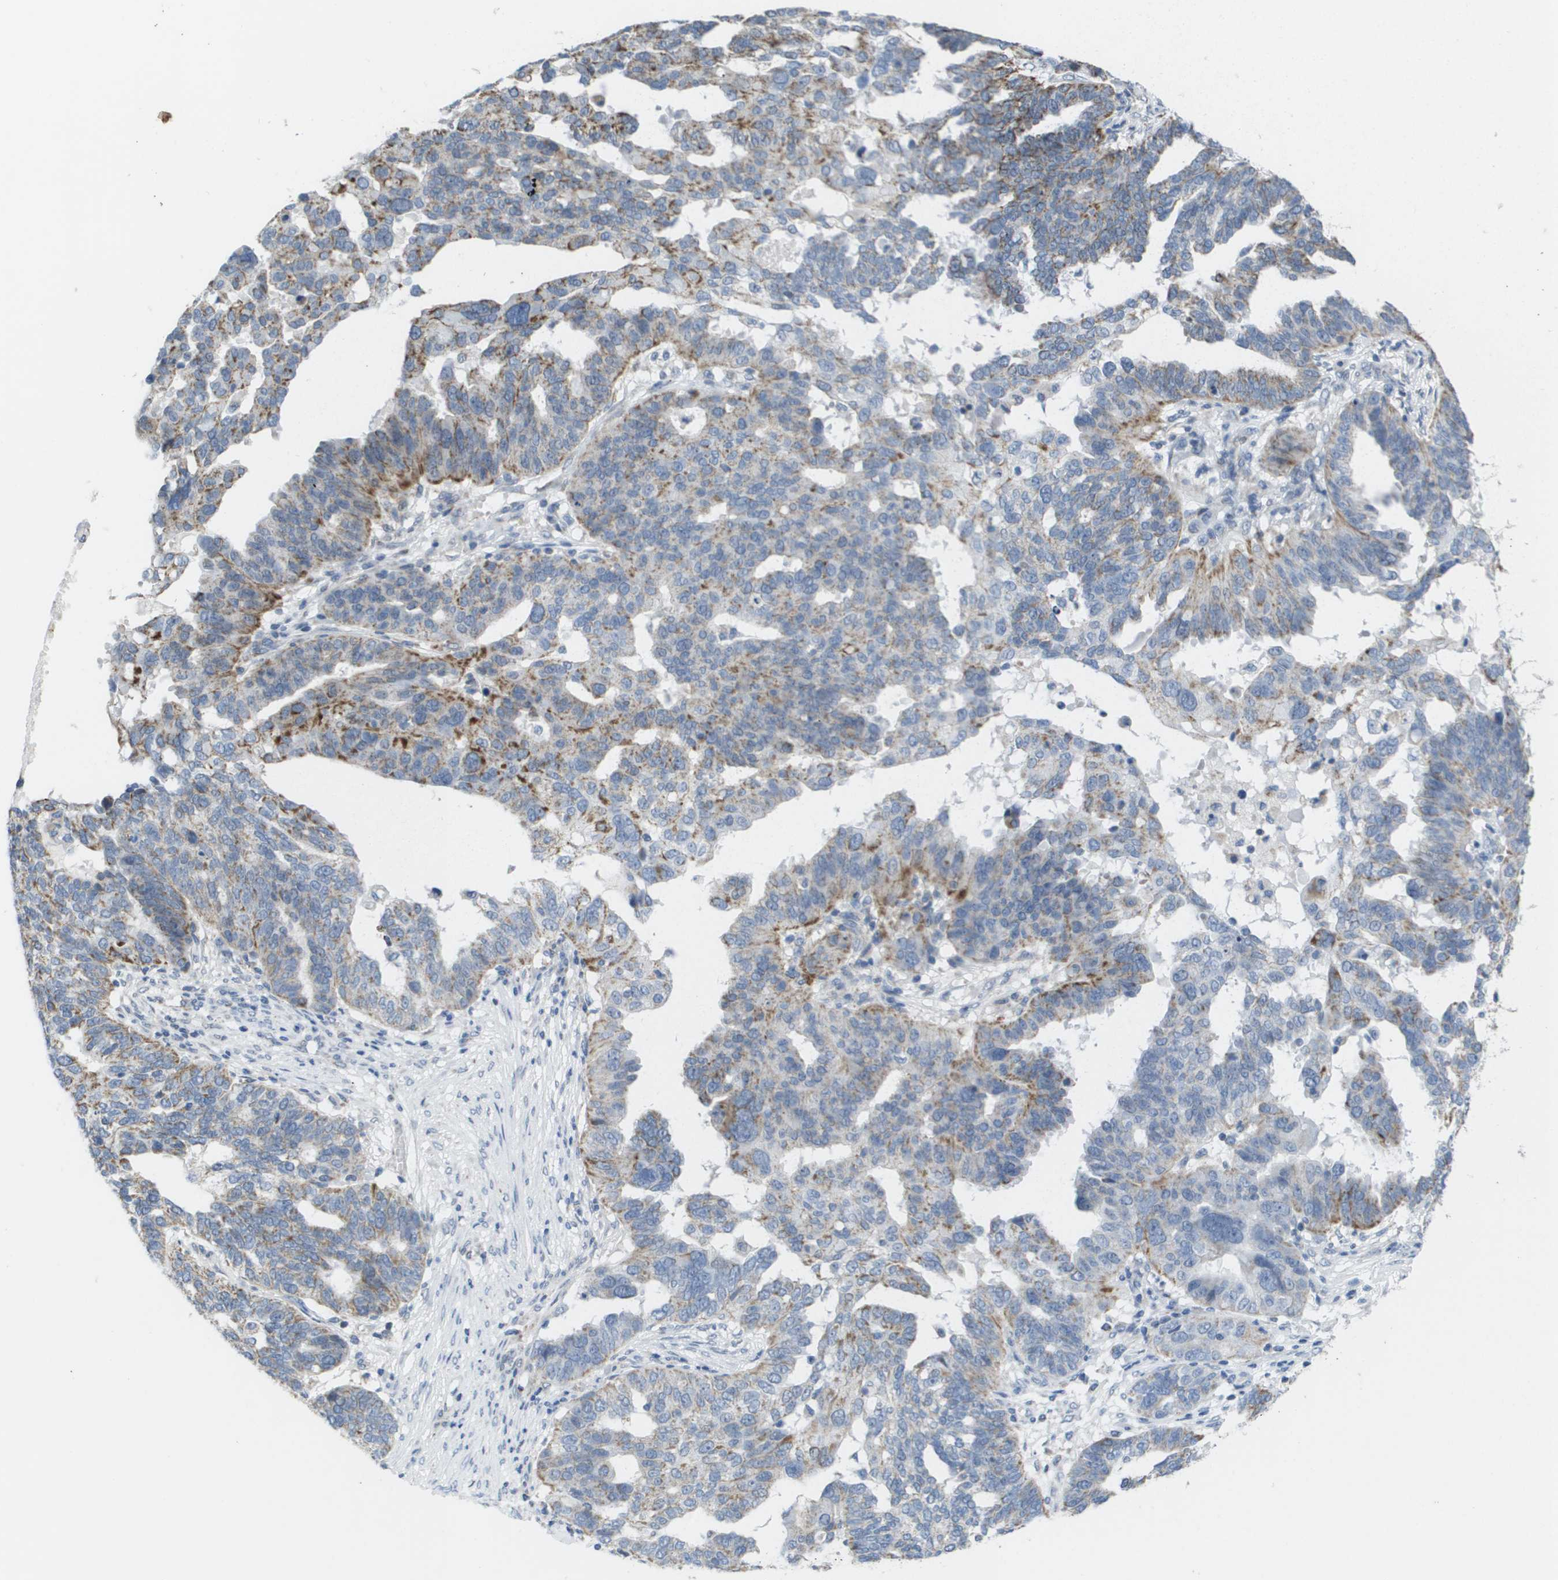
{"staining": {"intensity": "moderate", "quantity": "25%-75%", "location": "cytoplasmic/membranous"}, "tissue": "ovarian cancer", "cell_type": "Tumor cells", "image_type": "cancer", "snomed": [{"axis": "morphology", "description": "Cystadenocarcinoma, serous, NOS"}, {"axis": "topography", "description": "Ovary"}], "caption": "Ovarian serous cystadenocarcinoma stained for a protein (brown) exhibits moderate cytoplasmic/membranous positive positivity in approximately 25%-75% of tumor cells.", "gene": "TMEM223", "patient": {"sex": "female", "age": 59}}